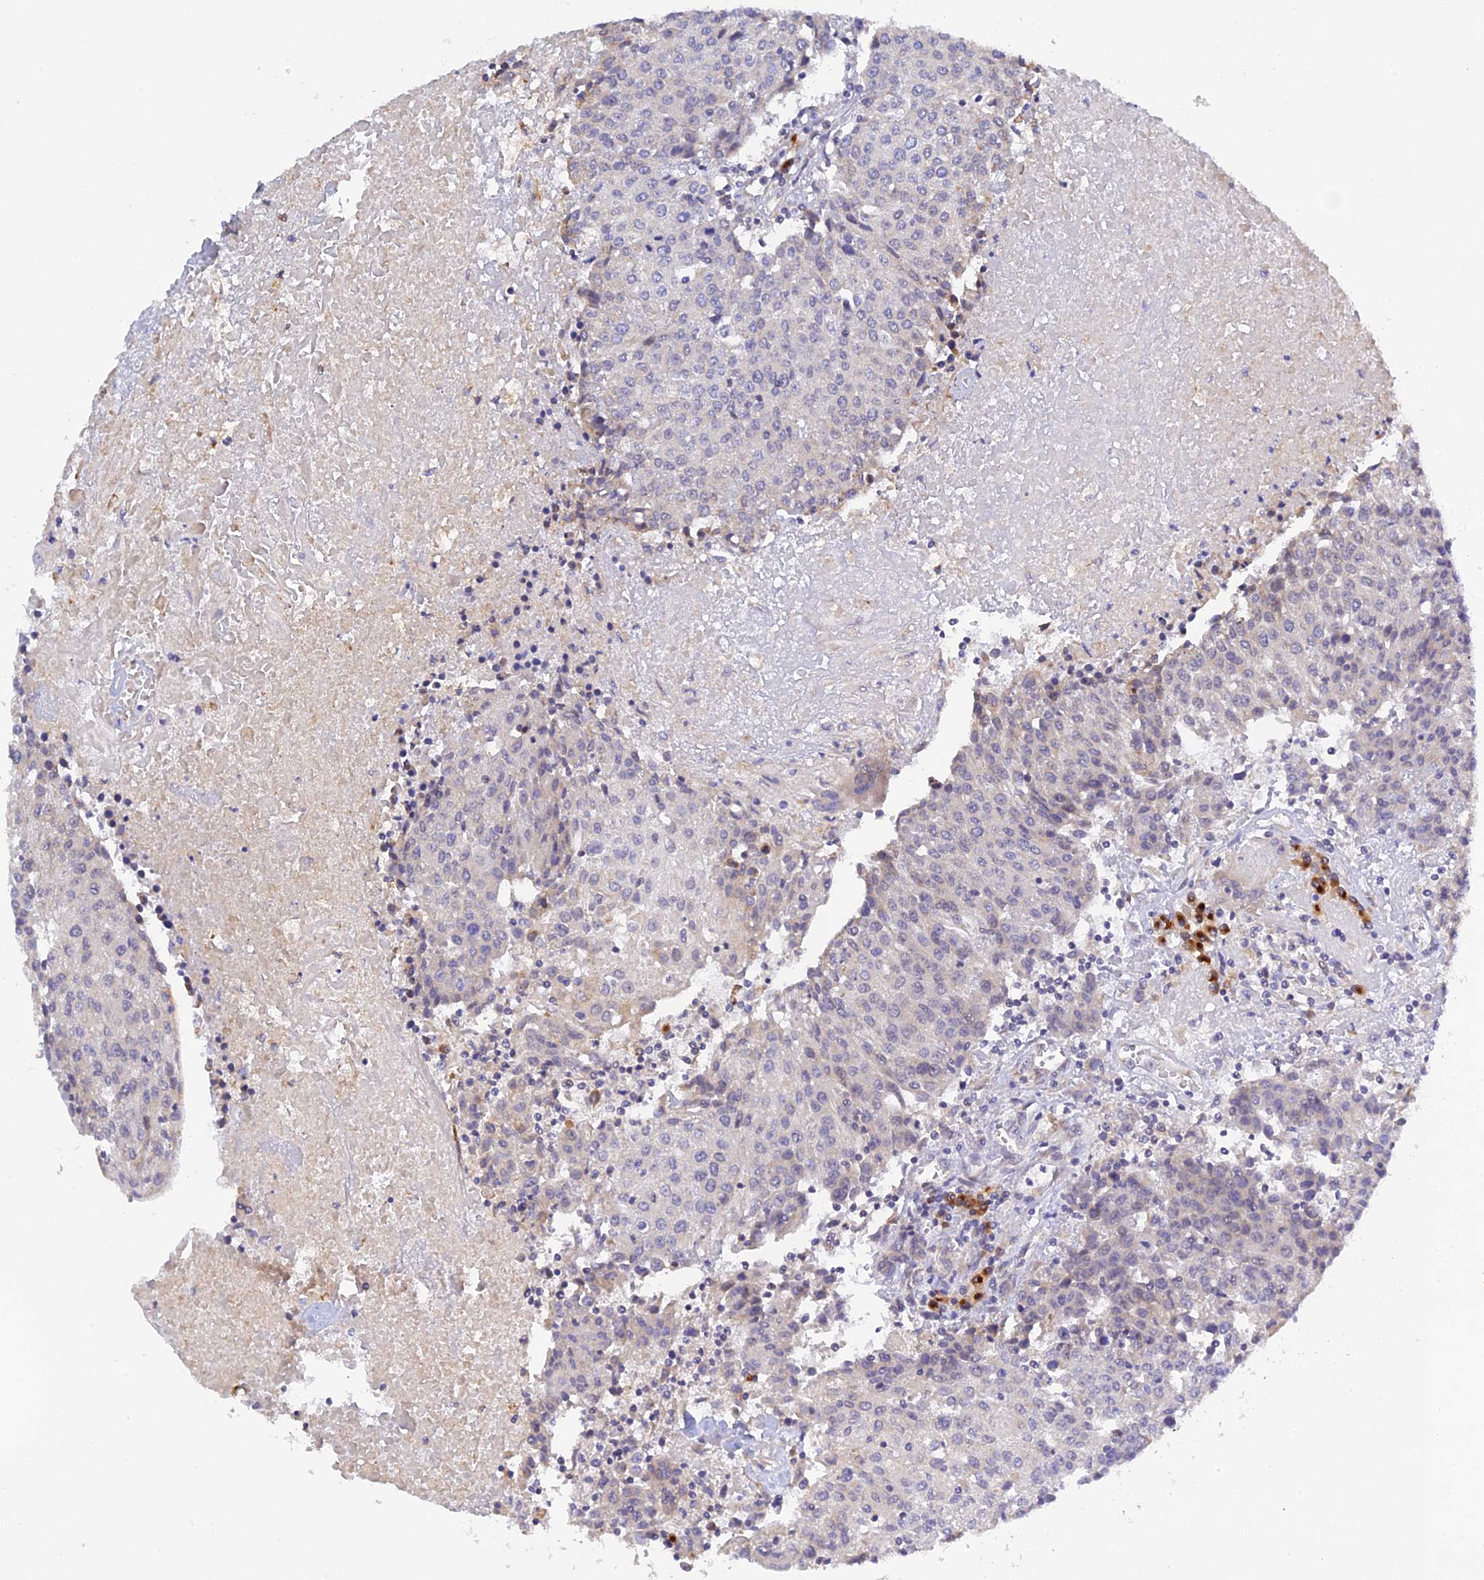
{"staining": {"intensity": "negative", "quantity": "none", "location": "none"}, "tissue": "urothelial cancer", "cell_type": "Tumor cells", "image_type": "cancer", "snomed": [{"axis": "morphology", "description": "Urothelial carcinoma, High grade"}, {"axis": "topography", "description": "Urinary bladder"}], "caption": "Immunohistochemical staining of human high-grade urothelial carcinoma shows no significant expression in tumor cells. Nuclei are stained in blue.", "gene": "SNX17", "patient": {"sex": "female", "age": 85}}